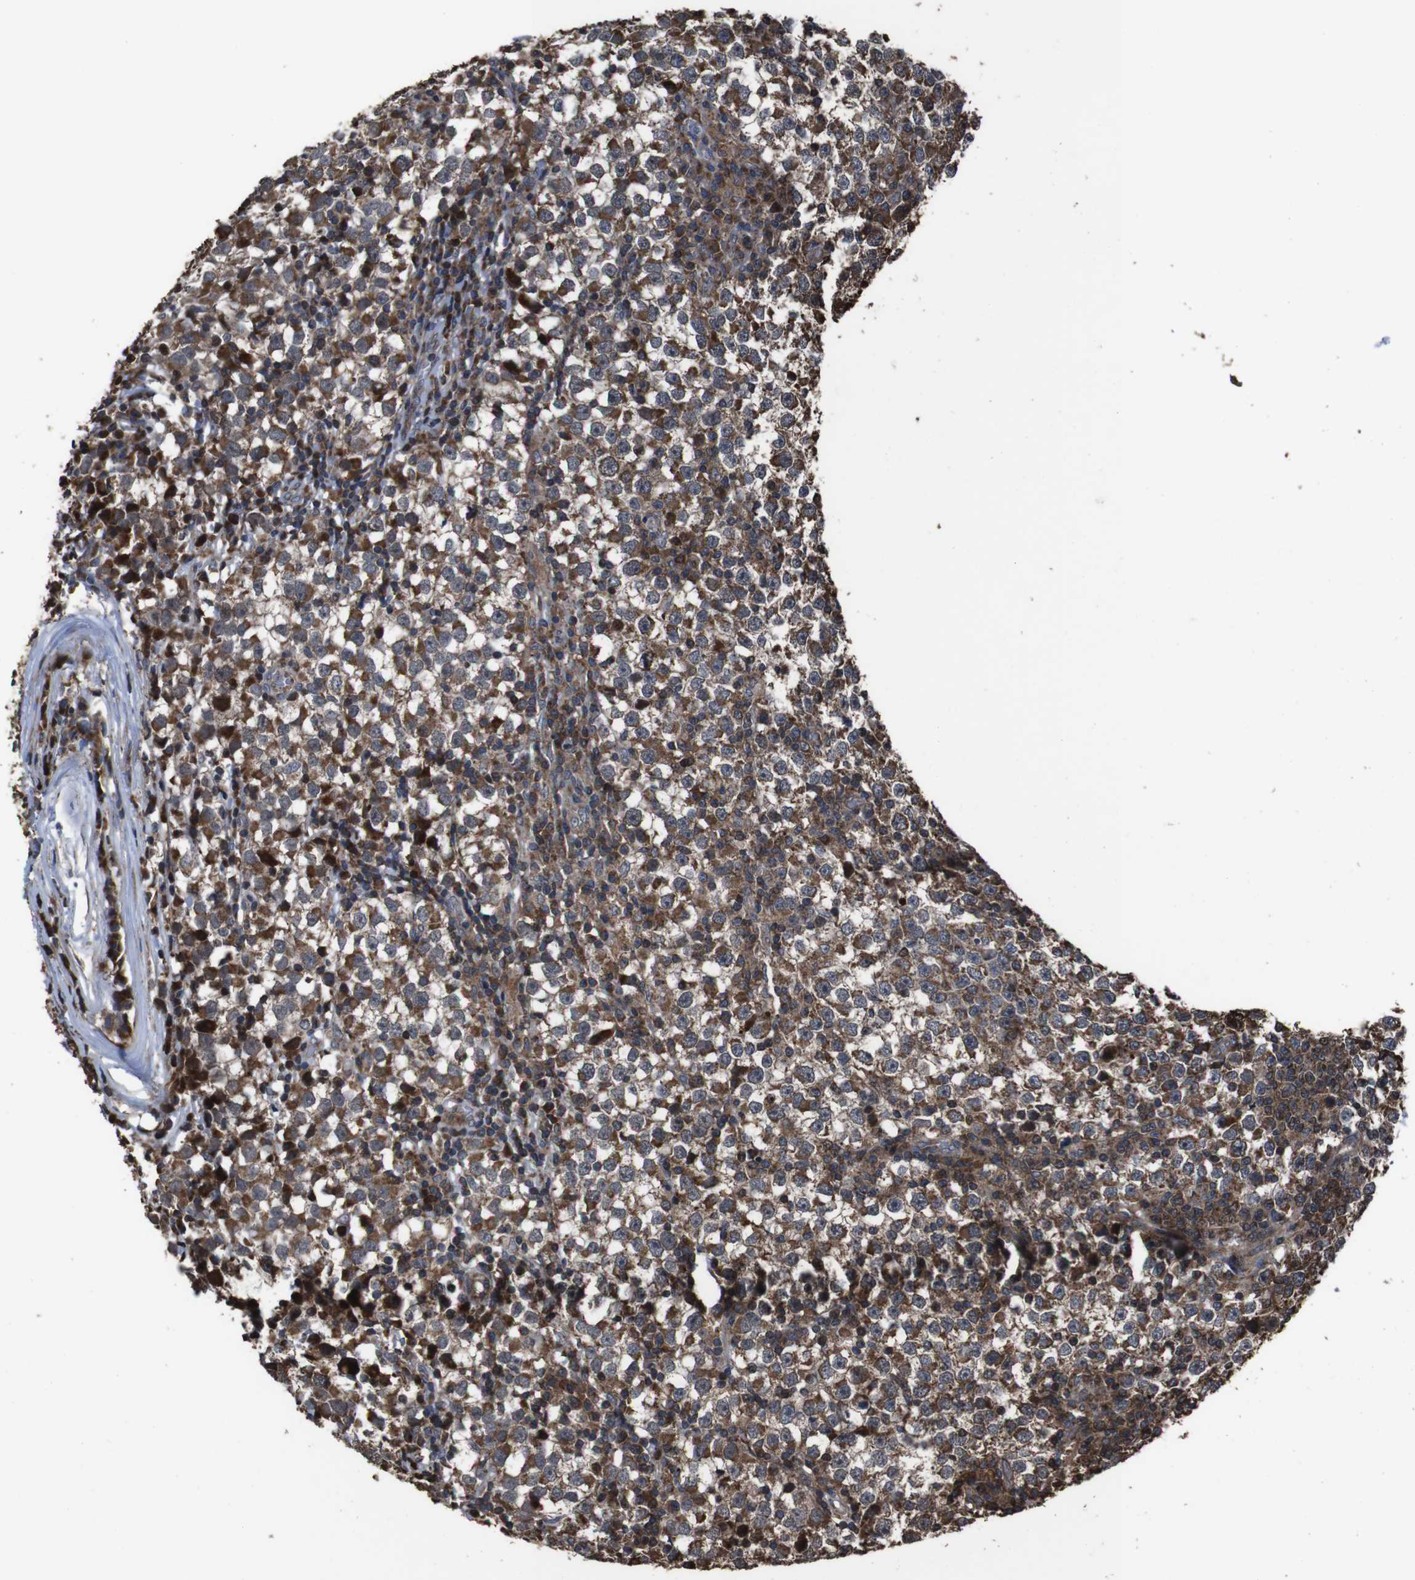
{"staining": {"intensity": "moderate", "quantity": ">75%", "location": "cytoplasmic/membranous,nuclear"}, "tissue": "testis cancer", "cell_type": "Tumor cells", "image_type": "cancer", "snomed": [{"axis": "morphology", "description": "Seminoma, NOS"}, {"axis": "topography", "description": "Testis"}], "caption": "Human testis cancer (seminoma) stained with a brown dye shows moderate cytoplasmic/membranous and nuclear positive positivity in approximately >75% of tumor cells.", "gene": "SNN", "patient": {"sex": "male", "age": 65}}